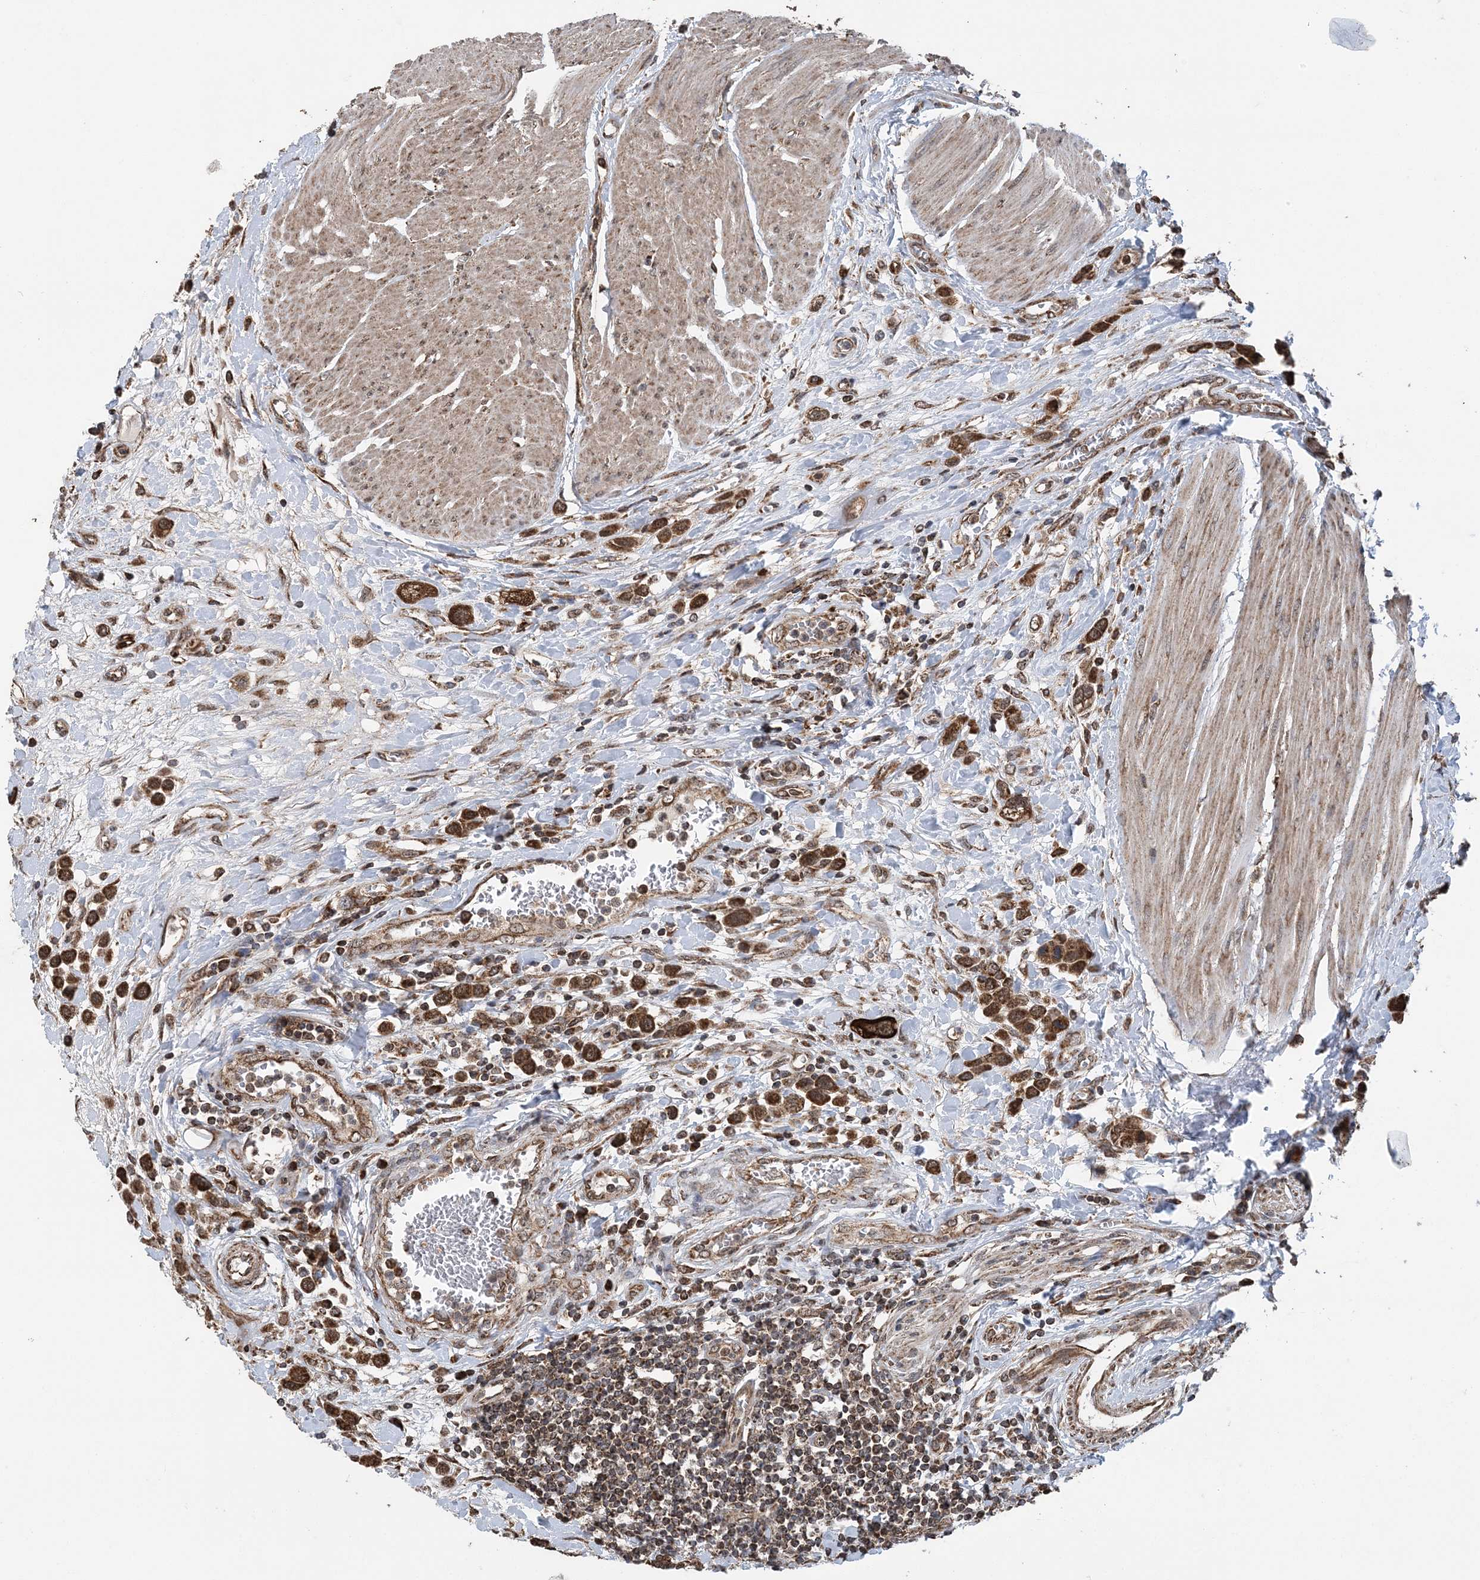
{"staining": {"intensity": "strong", "quantity": ">75%", "location": "cytoplasmic/membranous"}, "tissue": "urothelial cancer", "cell_type": "Tumor cells", "image_type": "cancer", "snomed": [{"axis": "morphology", "description": "Urothelial carcinoma, High grade"}, {"axis": "topography", "description": "Urinary bladder"}], "caption": "Brown immunohistochemical staining in urothelial cancer demonstrates strong cytoplasmic/membranous staining in approximately >75% of tumor cells.", "gene": "PCBP1", "patient": {"sex": "male", "age": 50}}